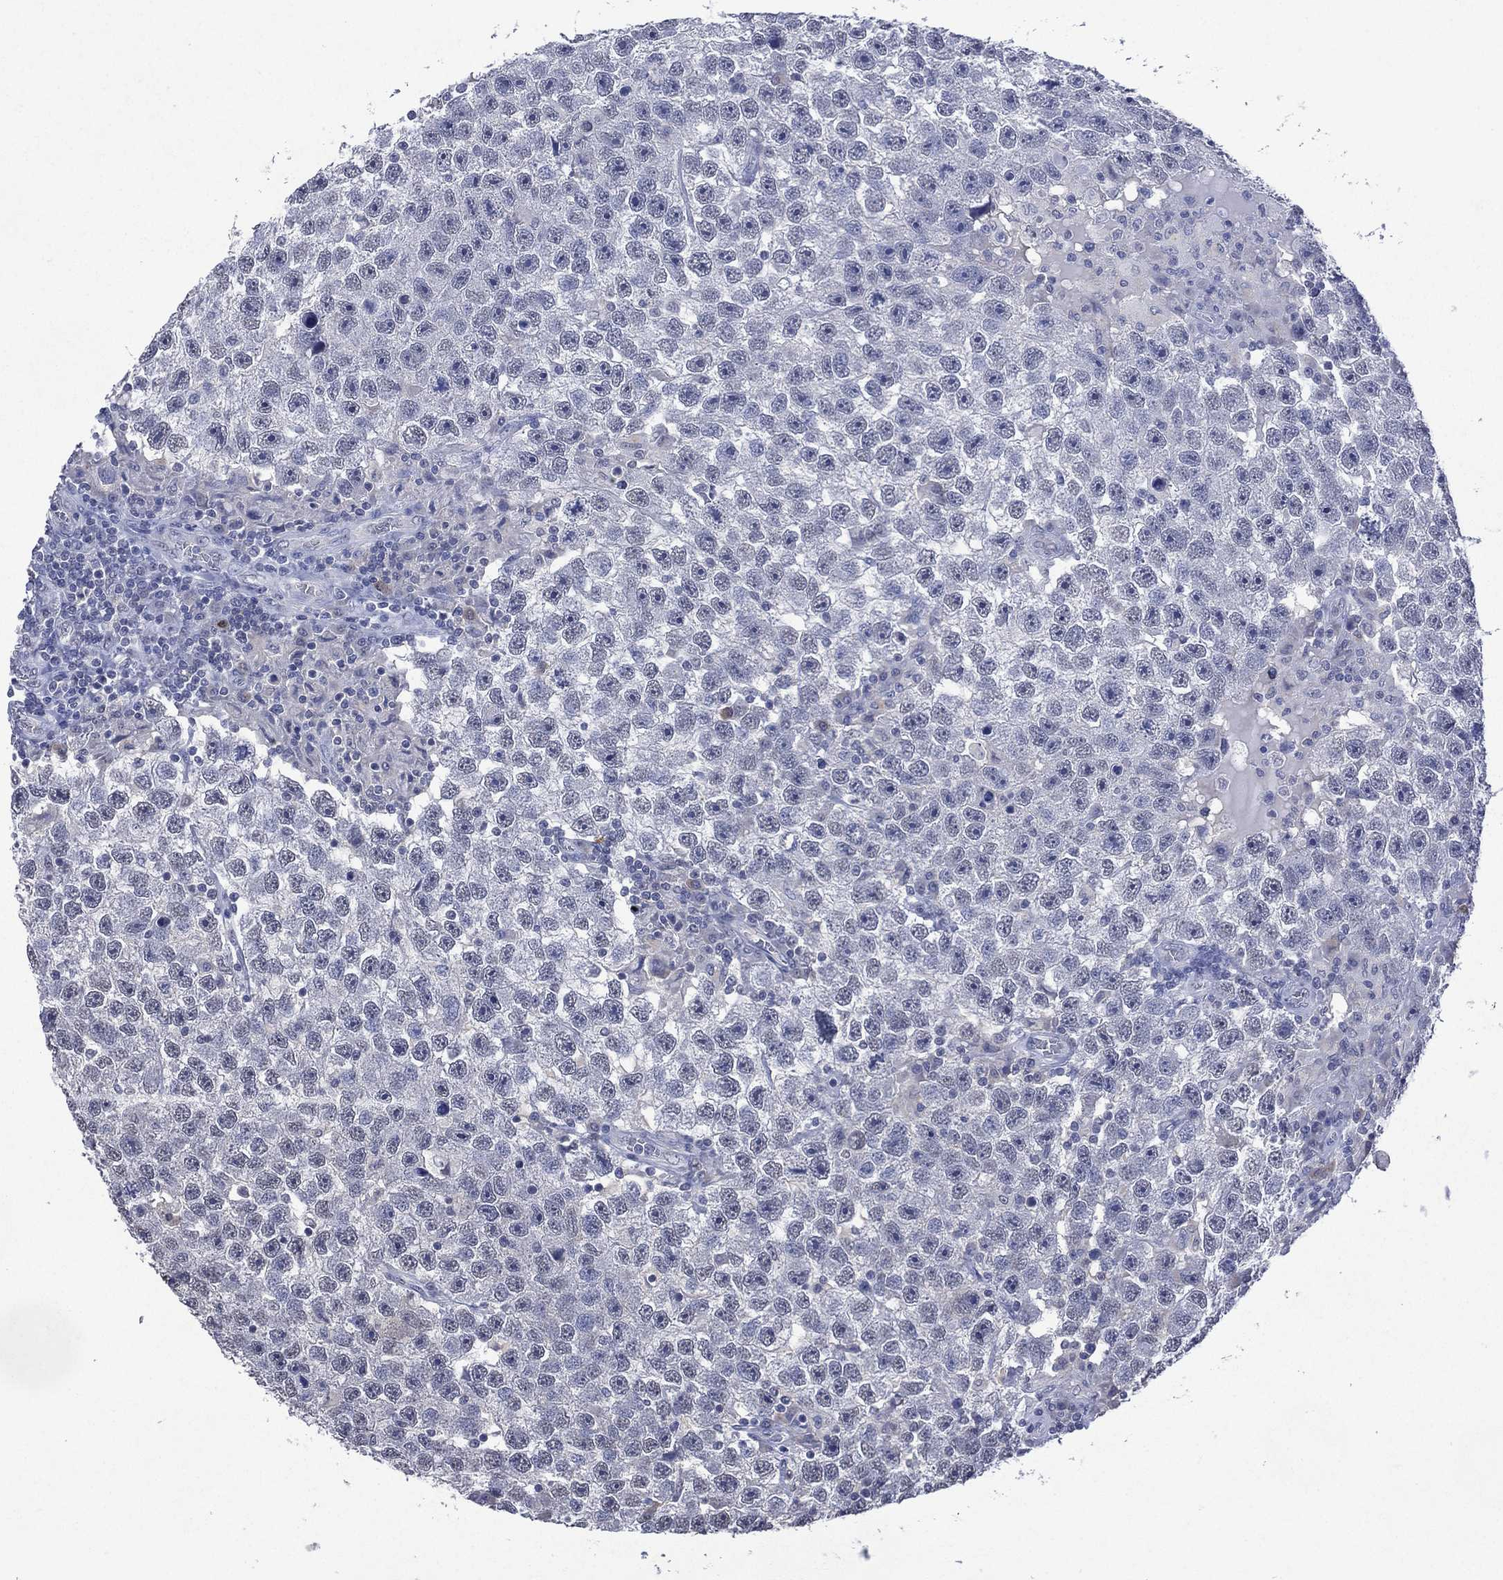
{"staining": {"intensity": "negative", "quantity": "none", "location": "none"}, "tissue": "testis cancer", "cell_type": "Tumor cells", "image_type": "cancer", "snomed": [{"axis": "morphology", "description": "Seminoma, NOS"}, {"axis": "topography", "description": "Testis"}], "caption": "A micrograph of human seminoma (testis) is negative for staining in tumor cells.", "gene": "ASB10", "patient": {"sex": "male", "age": 26}}